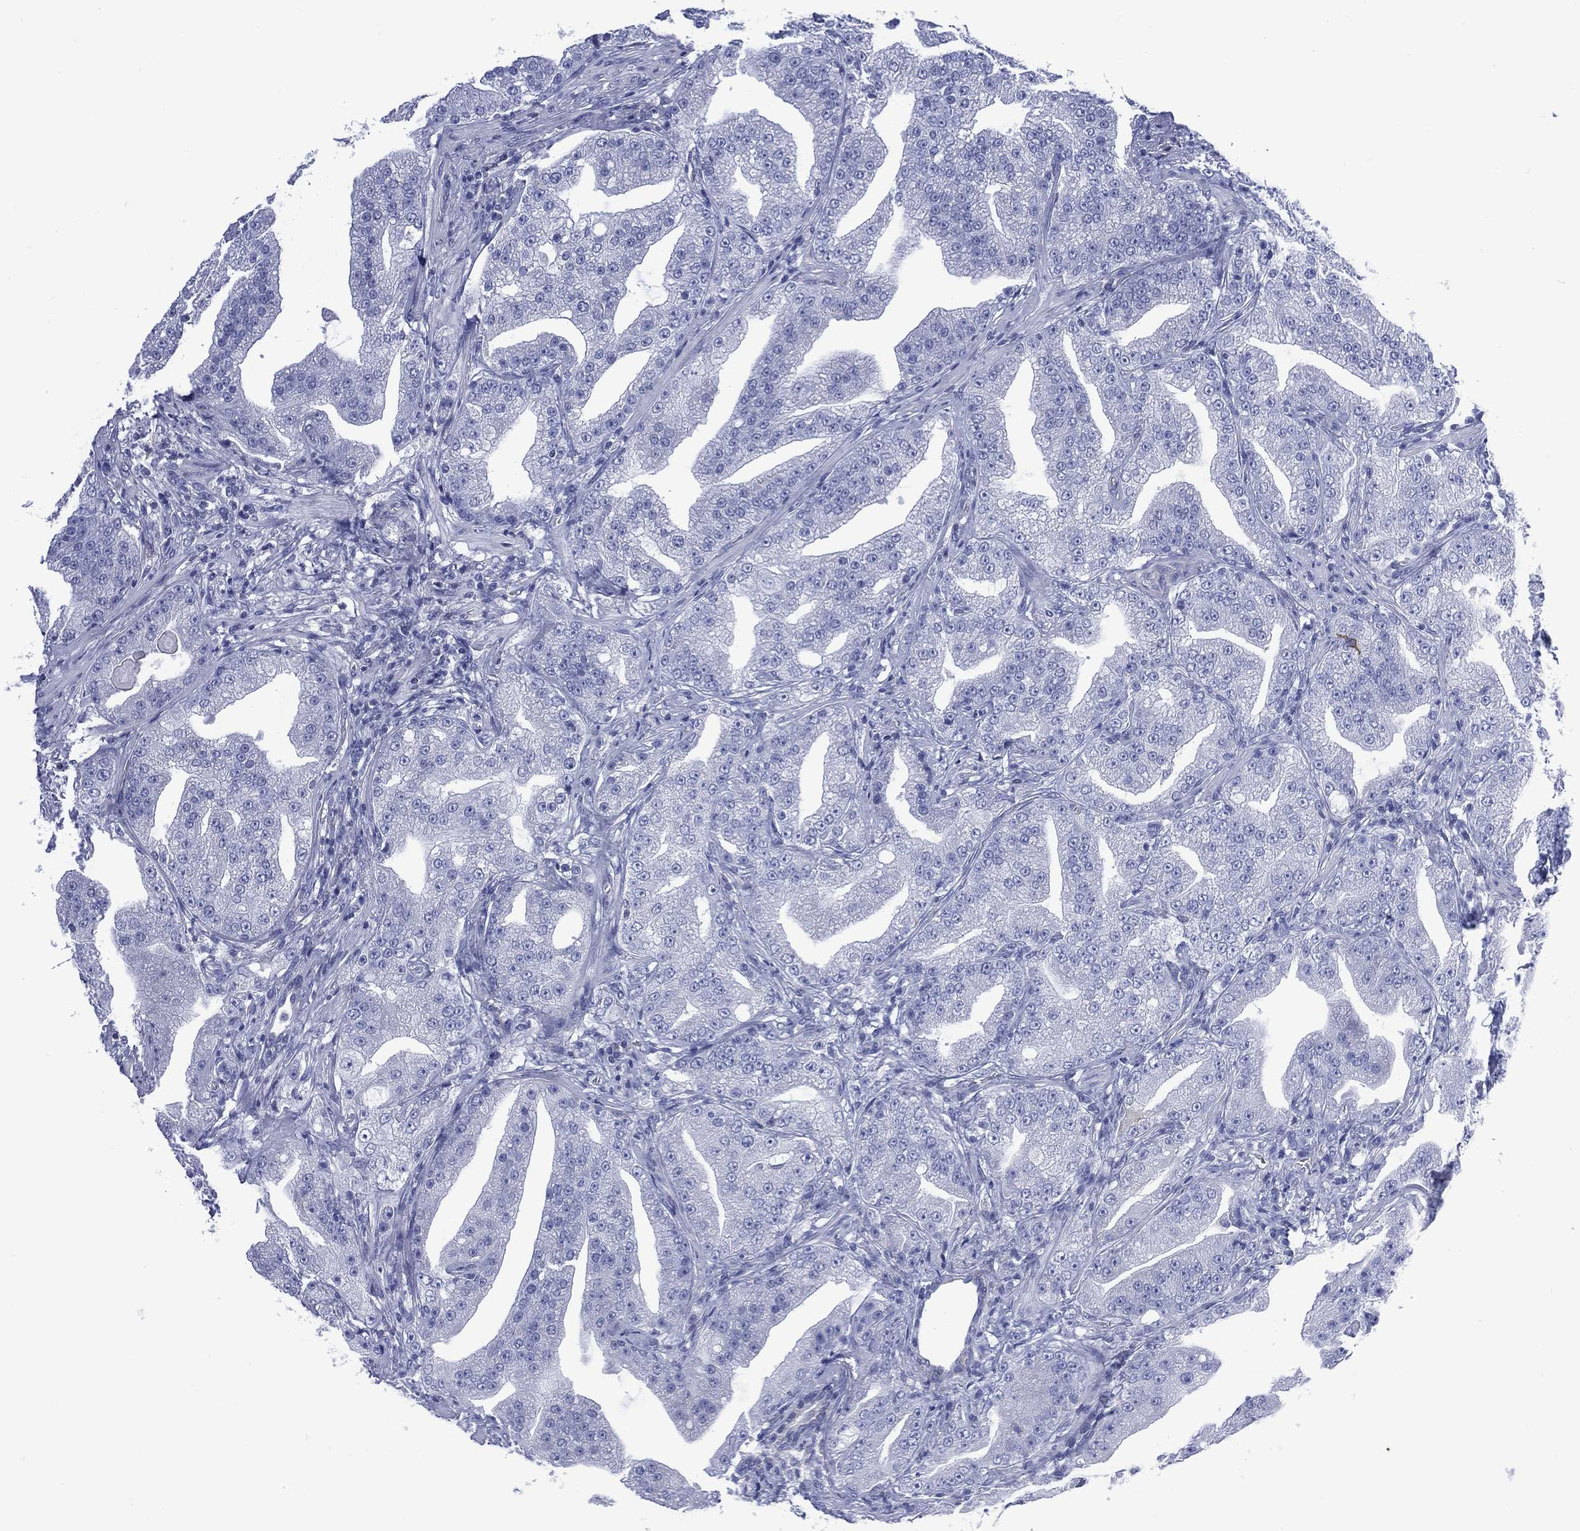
{"staining": {"intensity": "negative", "quantity": "none", "location": "none"}, "tissue": "prostate cancer", "cell_type": "Tumor cells", "image_type": "cancer", "snomed": [{"axis": "morphology", "description": "Adenocarcinoma, Low grade"}, {"axis": "topography", "description": "Prostate"}], "caption": "Prostate adenocarcinoma (low-grade) was stained to show a protein in brown. There is no significant positivity in tumor cells.", "gene": "DDI1", "patient": {"sex": "male", "age": 62}}